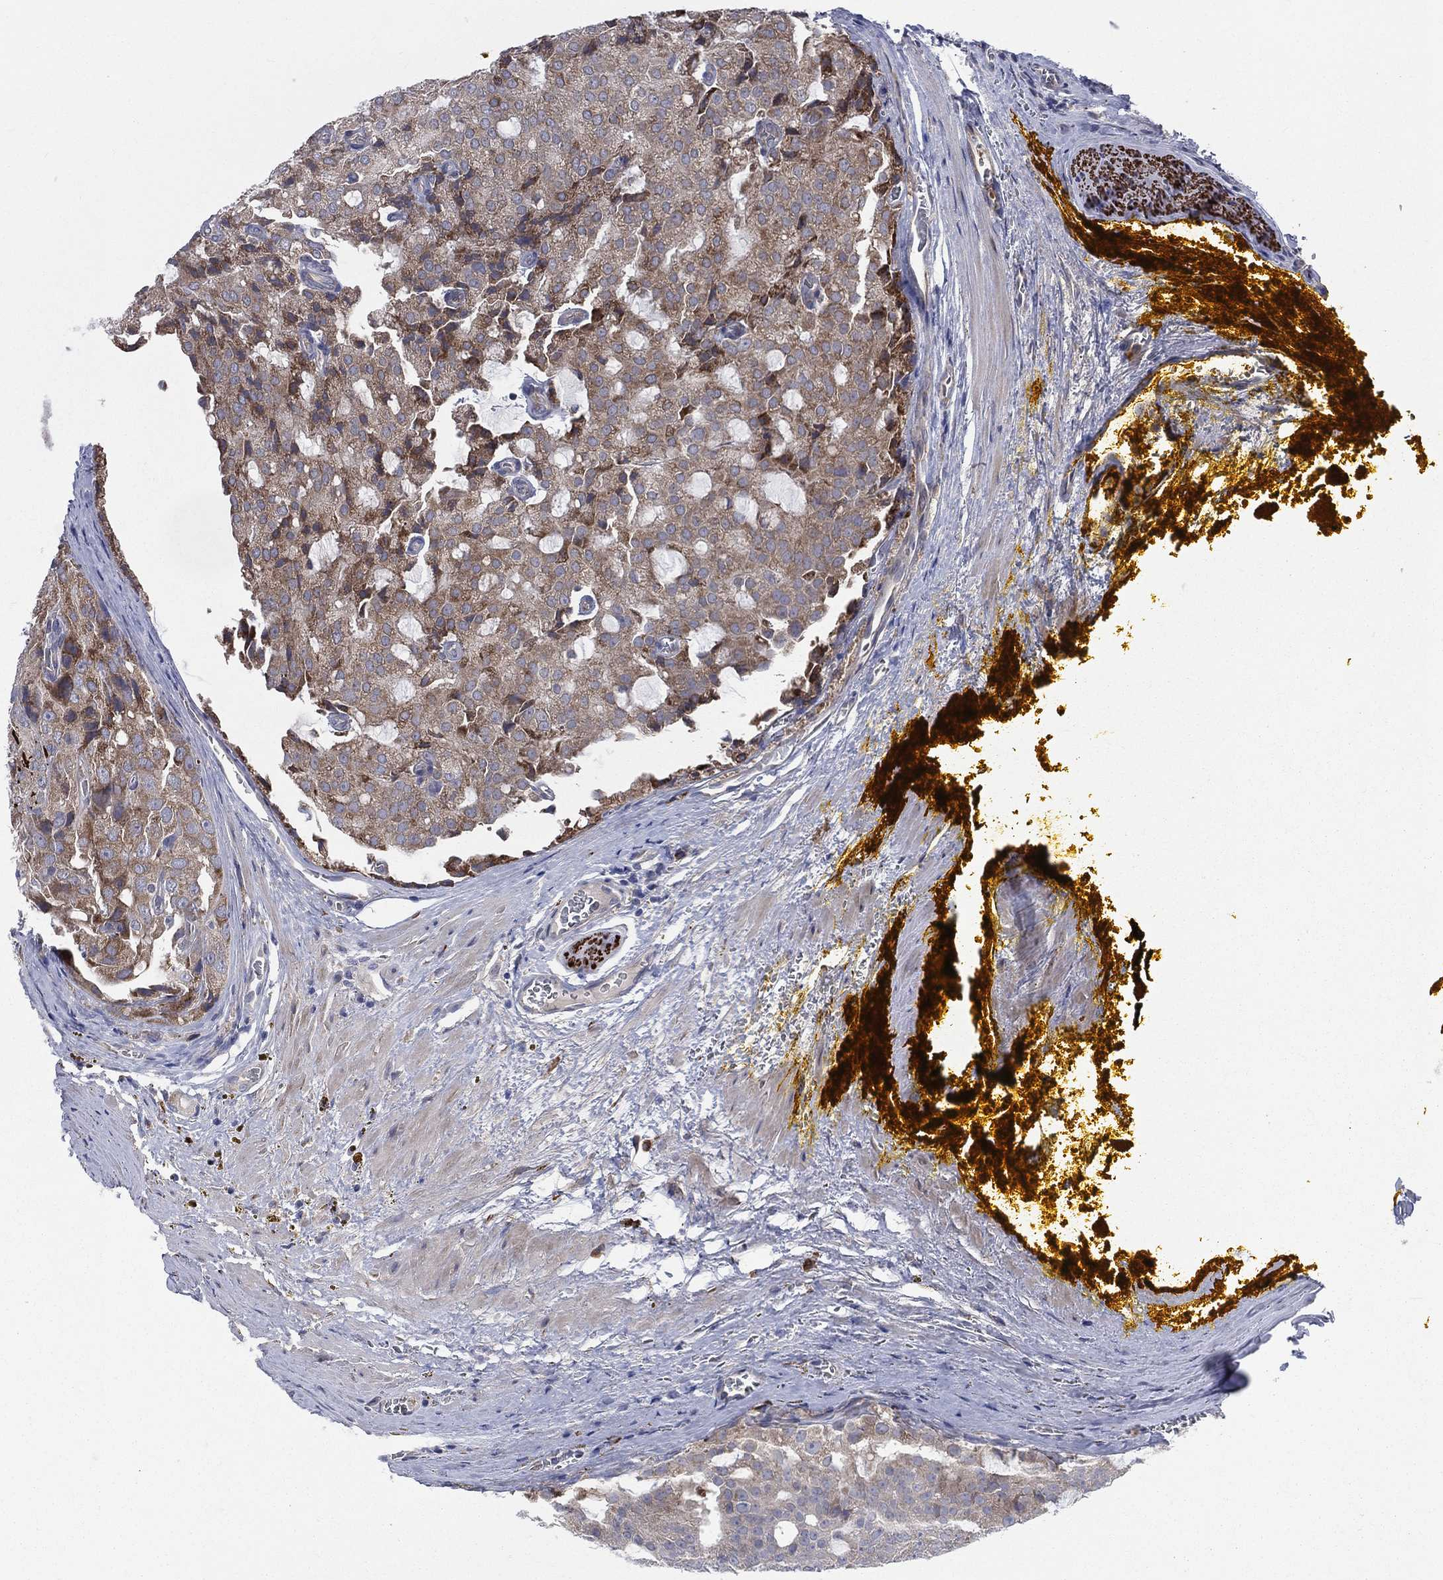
{"staining": {"intensity": "weak", "quantity": ">75%", "location": "cytoplasmic/membranous"}, "tissue": "prostate cancer", "cell_type": "Tumor cells", "image_type": "cancer", "snomed": [{"axis": "morphology", "description": "Adenocarcinoma, NOS"}, {"axis": "topography", "description": "Prostate and seminal vesicle, NOS"}, {"axis": "topography", "description": "Prostate"}], "caption": "This photomicrograph reveals immunohistochemistry (IHC) staining of human prostate cancer, with low weak cytoplasmic/membranous positivity in about >75% of tumor cells.", "gene": "CCDC159", "patient": {"sex": "male", "age": 67}}